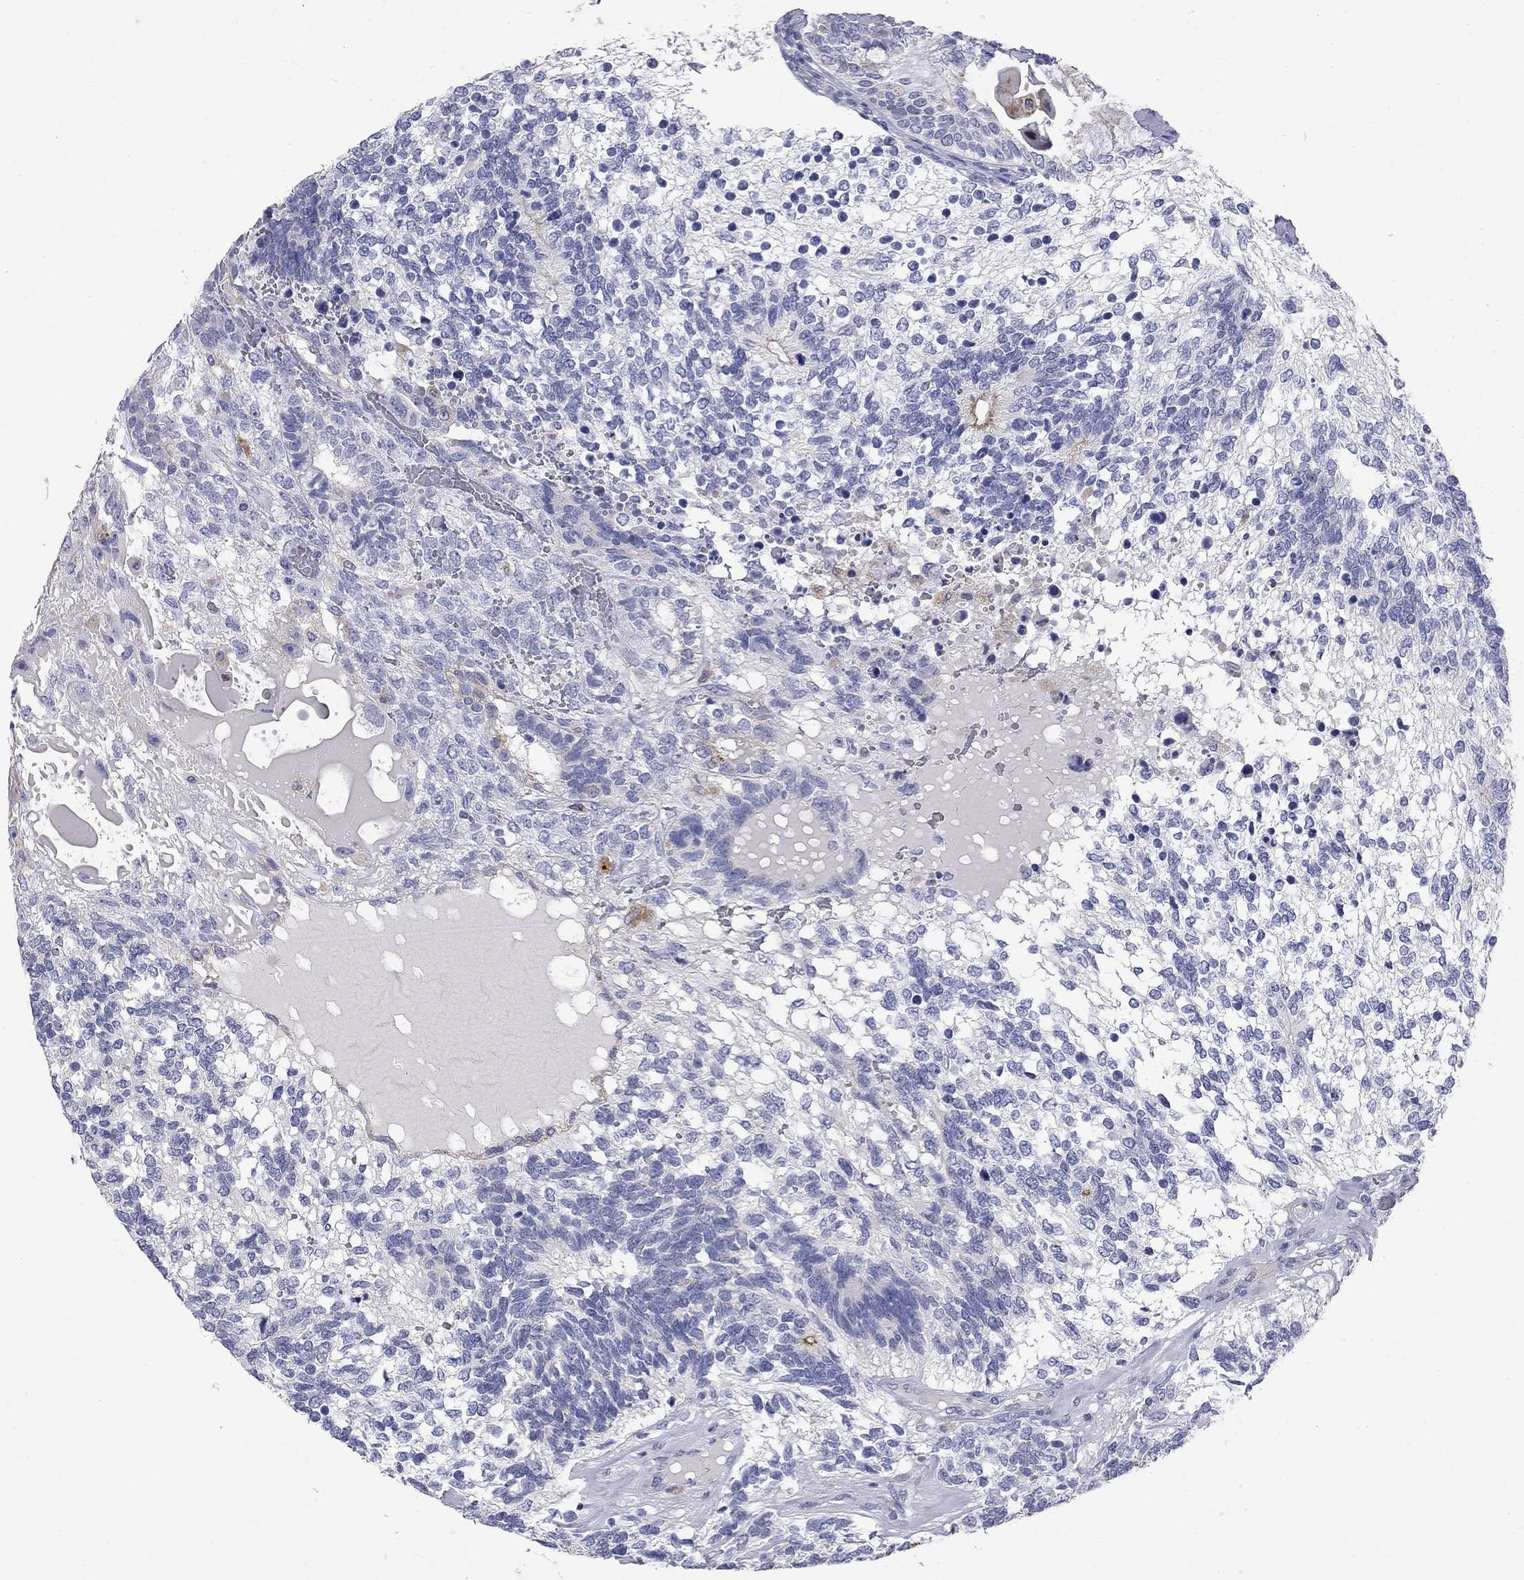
{"staining": {"intensity": "negative", "quantity": "none", "location": "none"}, "tissue": "testis cancer", "cell_type": "Tumor cells", "image_type": "cancer", "snomed": [{"axis": "morphology", "description": "Seminoma, NOS"}, {"axis": "morphology", "description": "Carcinoma, Embryonal, NOS"}, {"axis": "topography", "description": "Testis"}], "caption": "This is a photomicrograph of immunohistochemistry (IHC) staining of testis embryonal carcinoma, which shows no expression in tumor cells.", "gene": "ACSL1", "patient": {"sex": "male", "age": 41}}